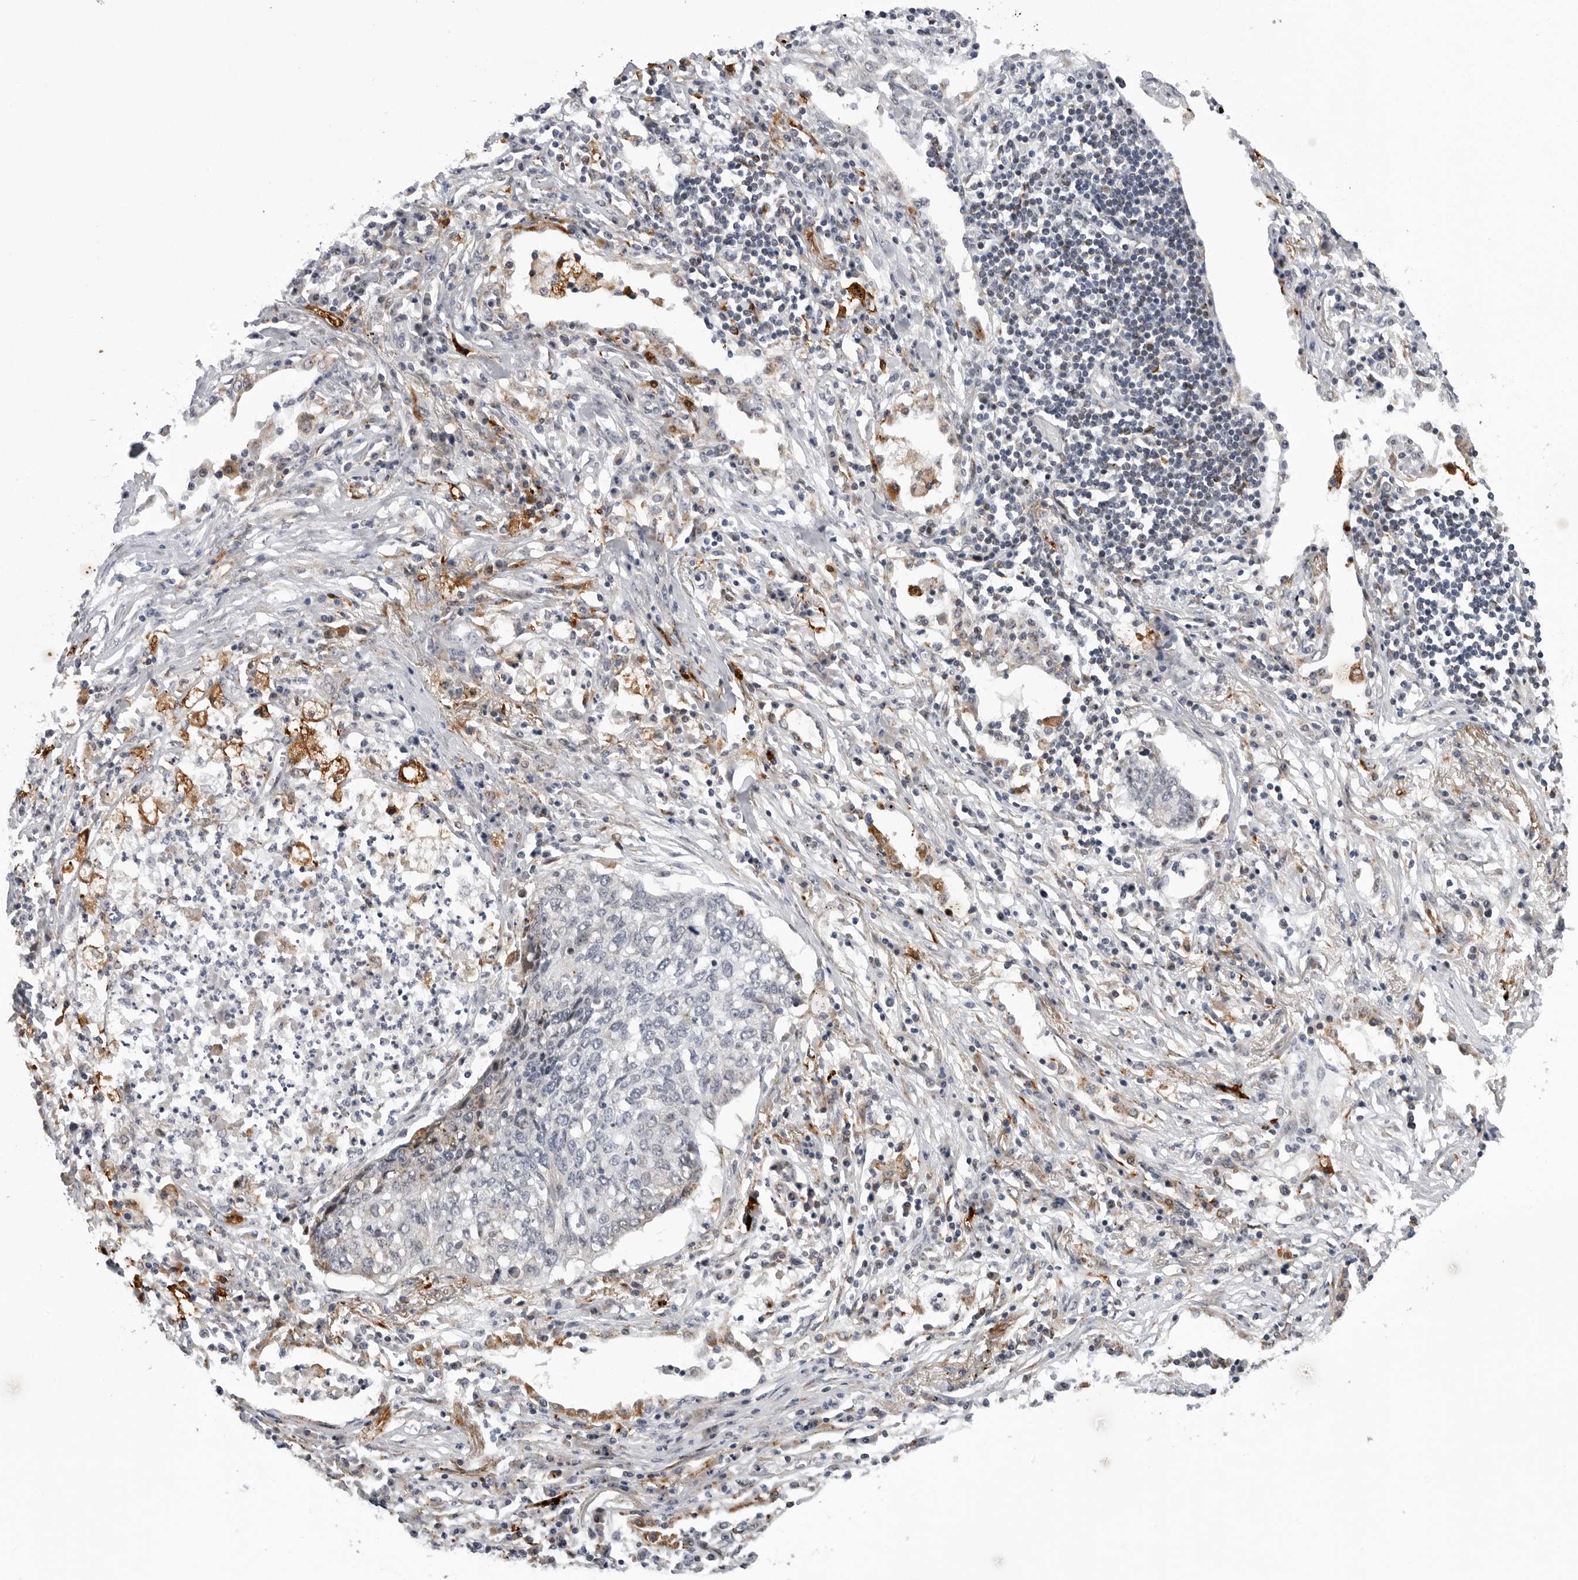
{"staining": {"intensity": "weak", "quantity": "<25%", "location": "cytoplasmic/membranous"}, "tissue": "lung cancer", "cell_type": "Tumor cells", "image_type": "cancer", "snomed": [{"axis": "morphology", "description": "Squamous cell carcinoma, NOS"}, {"axis": "topography", "description": "Lung"}], "caption": "Human lung squamous cell carcinoma stained for a protein using immunohistochemistry (IHC) shows no expression in tumor cells.", "gene": "CDK20", "patient": {"sex": "female", "age": 63}}